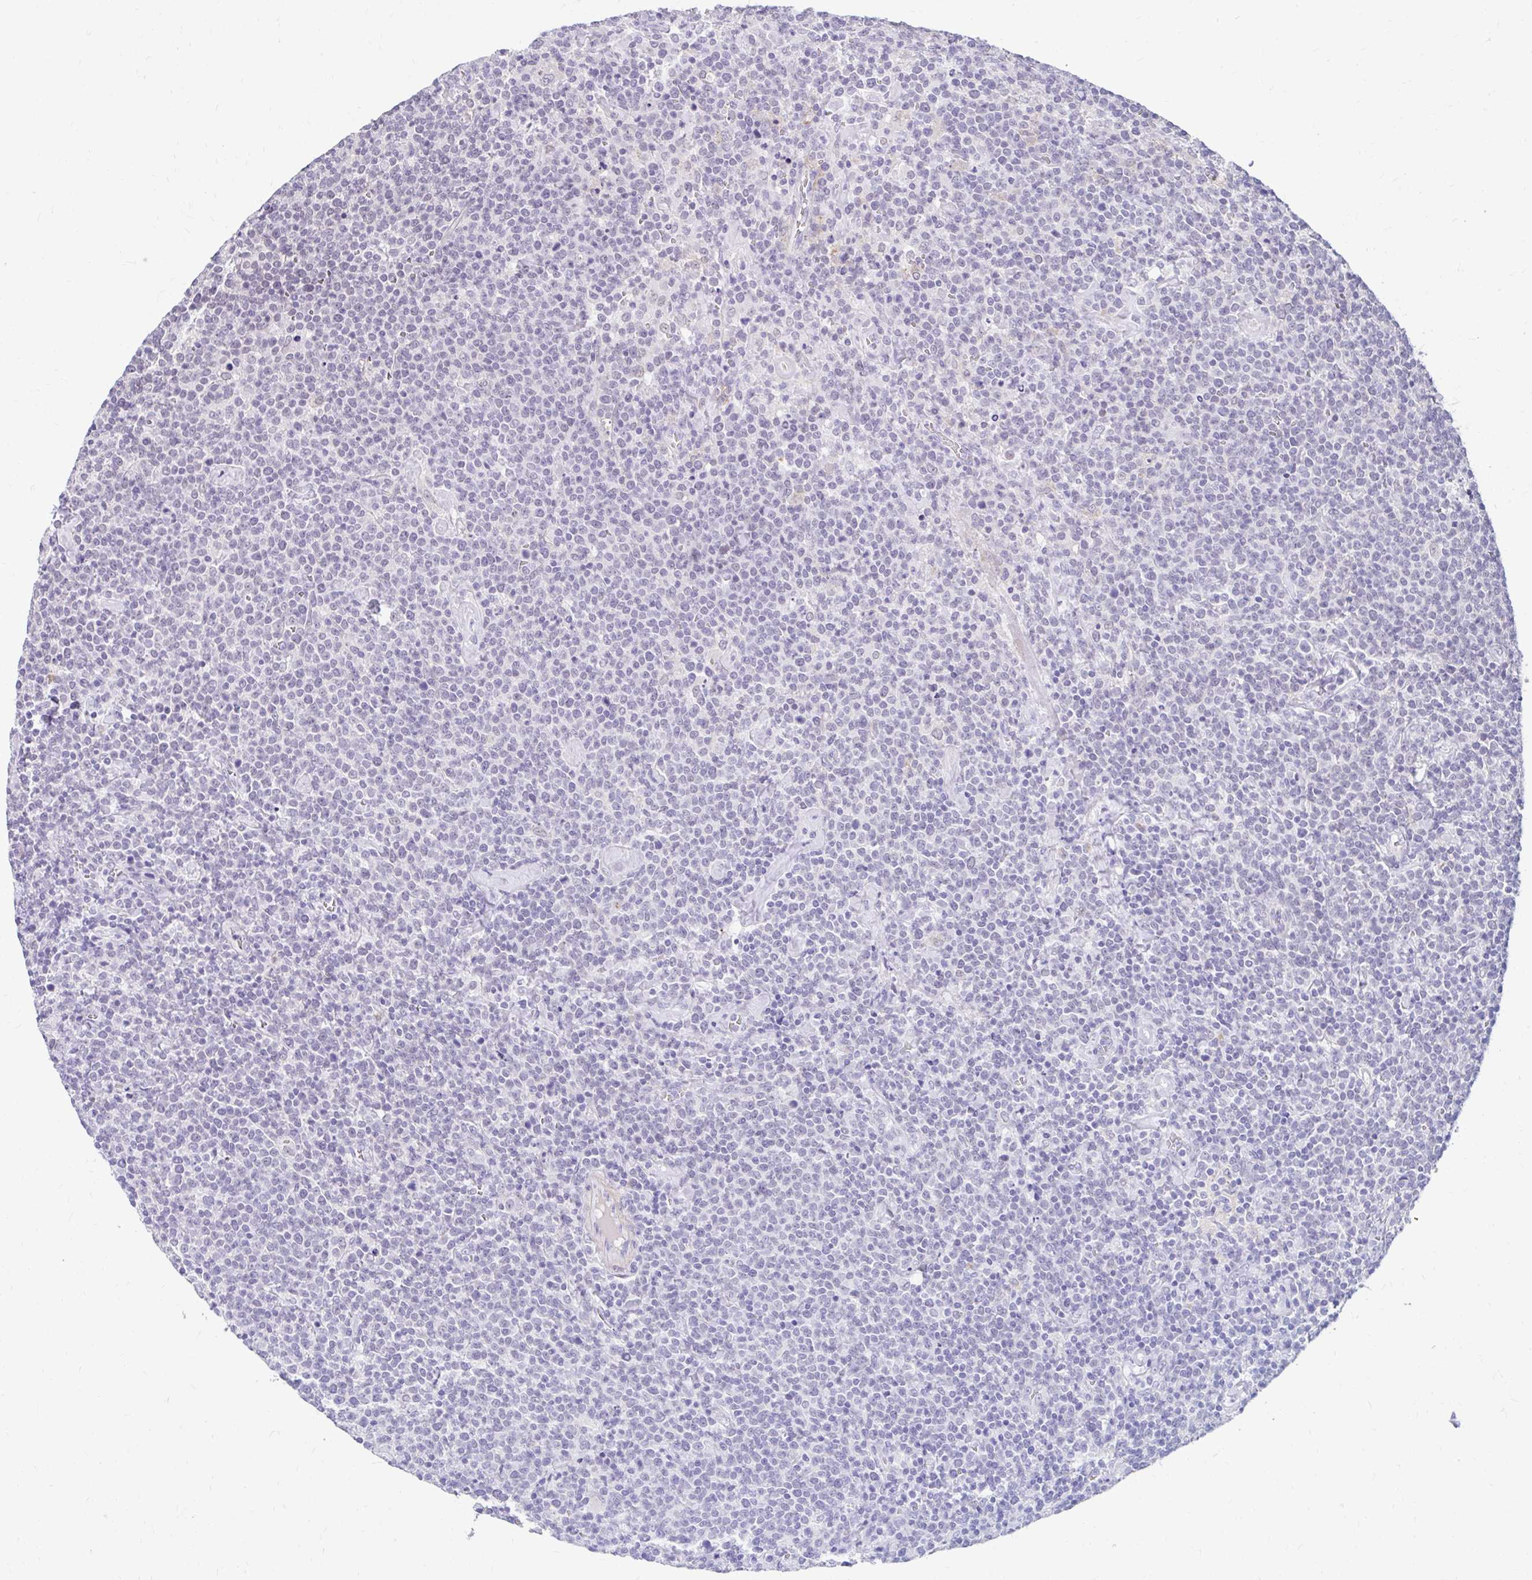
{"staining": {"intensity": "negative", "quantity": "none", "location": "none"}, "tissue": "lymphoma", "cell_type": "Tumor cells", "image_type": "cancer", "snomed": [{"axis": "morphology", "description": "Malignant lymphoma, non-Hodgkin's type, High grade"}, {"axis": "topography", "description": "Lymph node"}], "caption": "DAB (3,3'-diaminobenzidine) immunohistochemical staining of malignant lymphoma, non-Hodgkin's type (high-grade) shows no significant expression in tumor cells.", "gene": "DCAF17", "patient": {"sex": "male", "age": 61}}